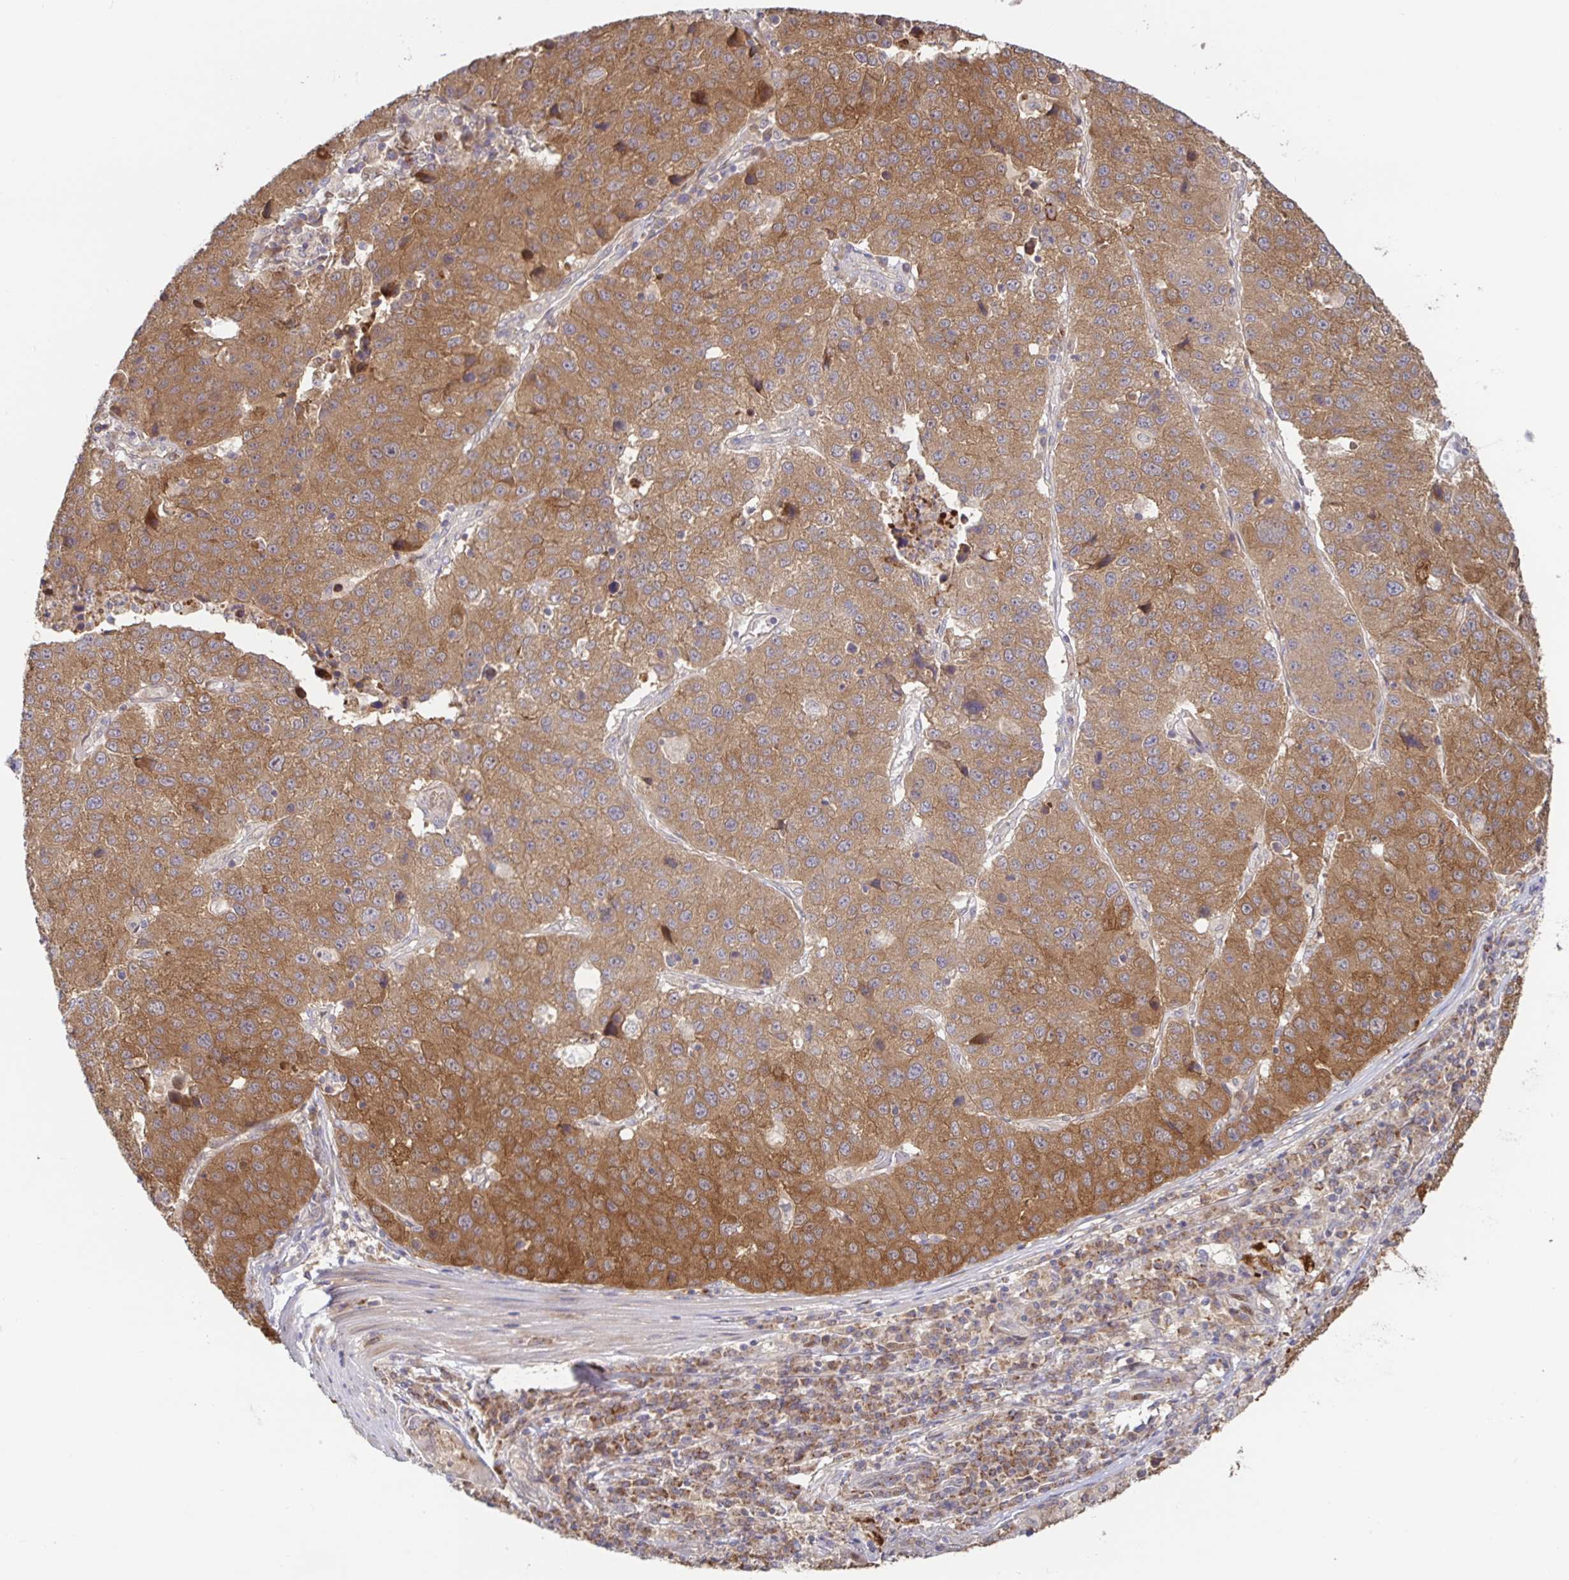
{"staining": {"intensity": "moderate", "quantity": ">75%", "location": "cytoplasmic/membranous"}, "tissue": "stomach cancer", "cell_type": "Tumor cells", "image_type": "cancer", "snomed": [{"axis": "morphology", "description": "Adenocarcinoma, NOS"}, {"axis": "topography", "description": "Stomach"}], "caption": "Stomach cancer was stained to show a protein in brown. There is medium levels of moderate cytoplasmic/membranous staining in about >75% of tumor cells.", "gene": "AACS", "patient": {"sex": "male", "age": 71}}